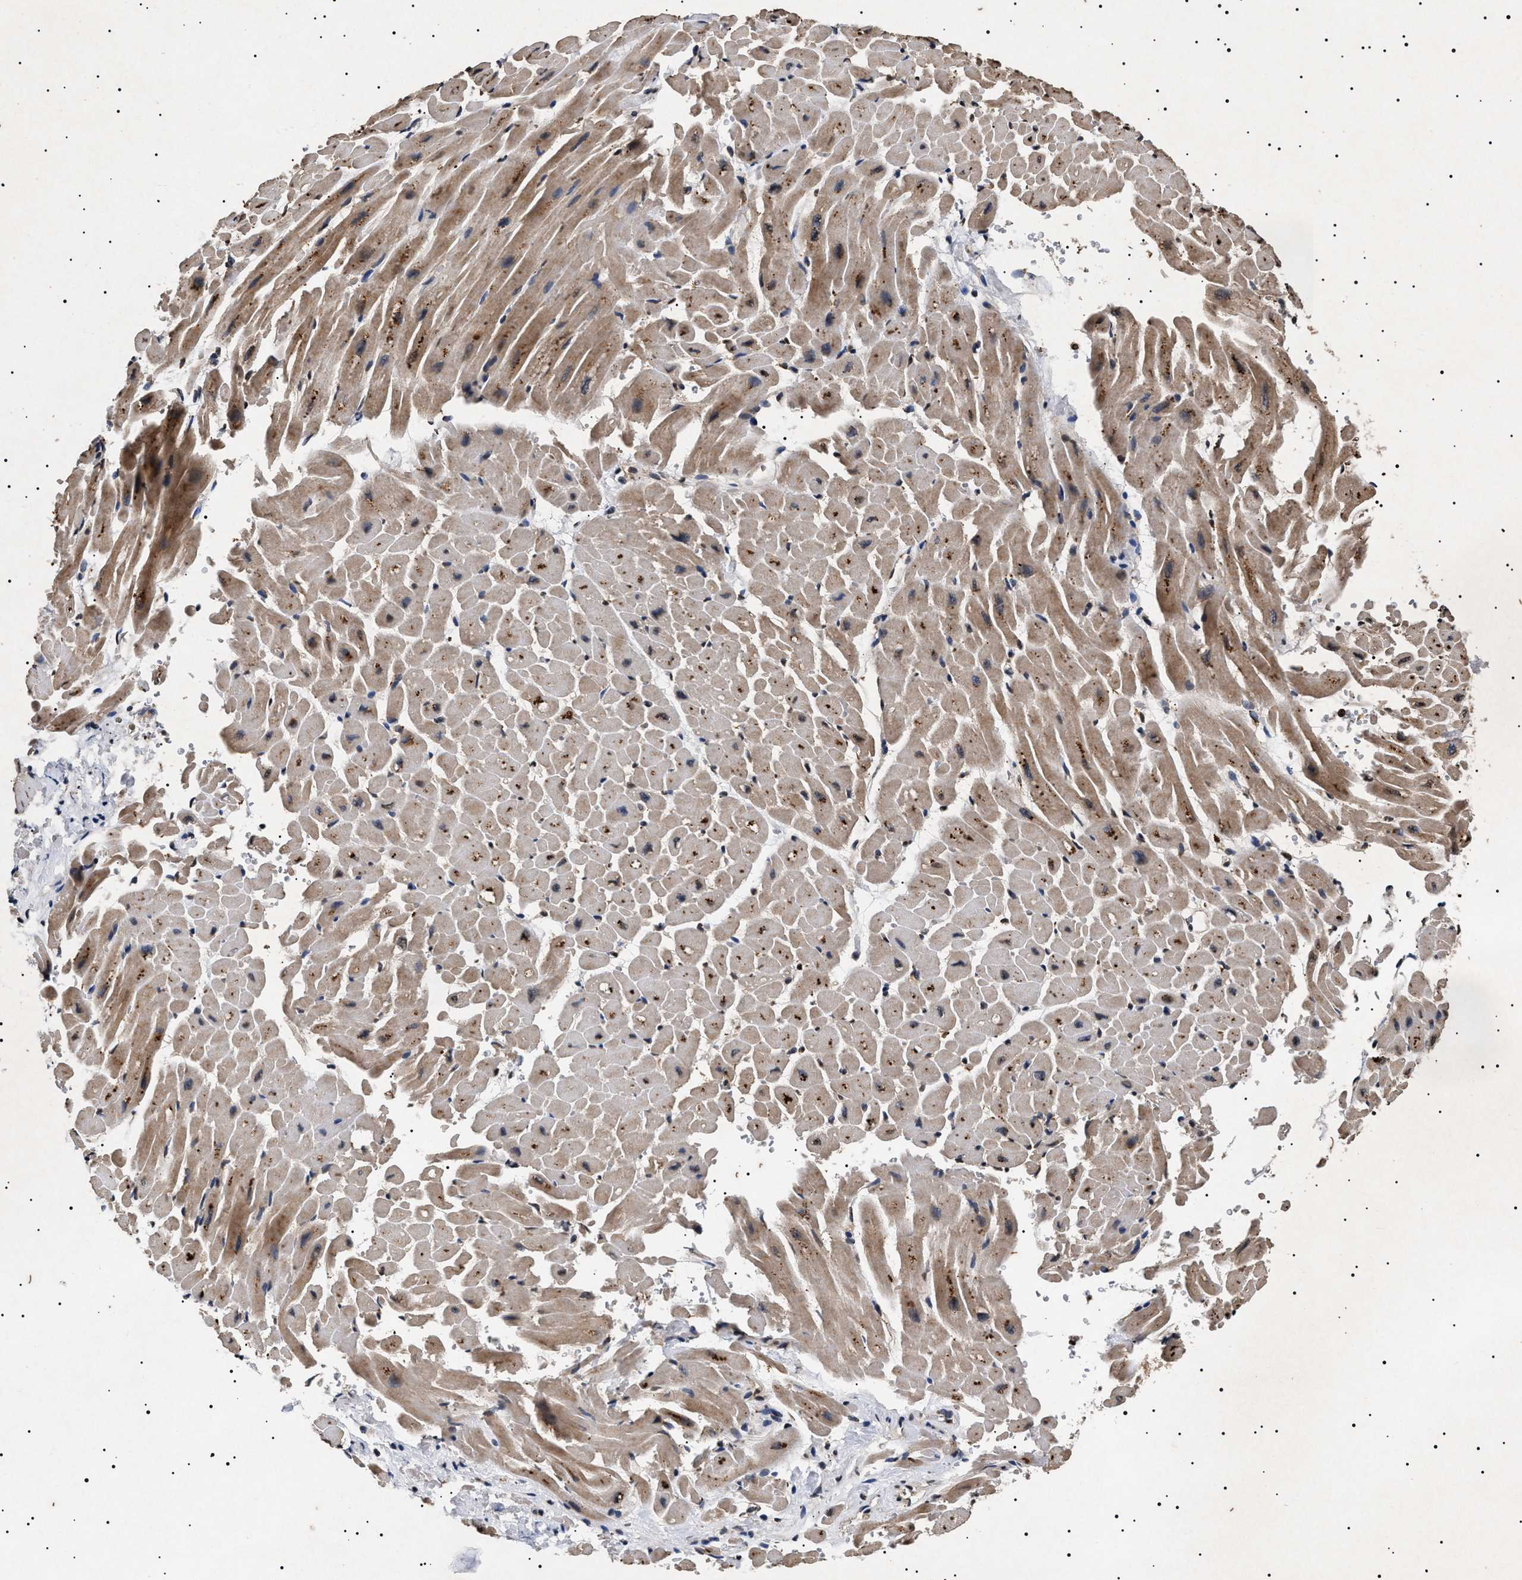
{"staining": {"intensity": "weak", "quantity": "25%-75%", "location": "cytoplasmic/membranous"}, "tissue": "heart muscle", "cell_type": "Cardiomyocytes", "image_type": "normal", "snomed": [{"axis": "morphology", "description": "Normal tissue, NOS"}, {"axis": "topography", "description": "Heart"}], "caption": "Brown immunohistochemical staining in normal heart muscle reveals weak cytoplasmic/membranous positivity in about 25%-75% of cardiomyocytes.", "gene": "KIF21A", "patient": {"sex": "male", "age": 45}}